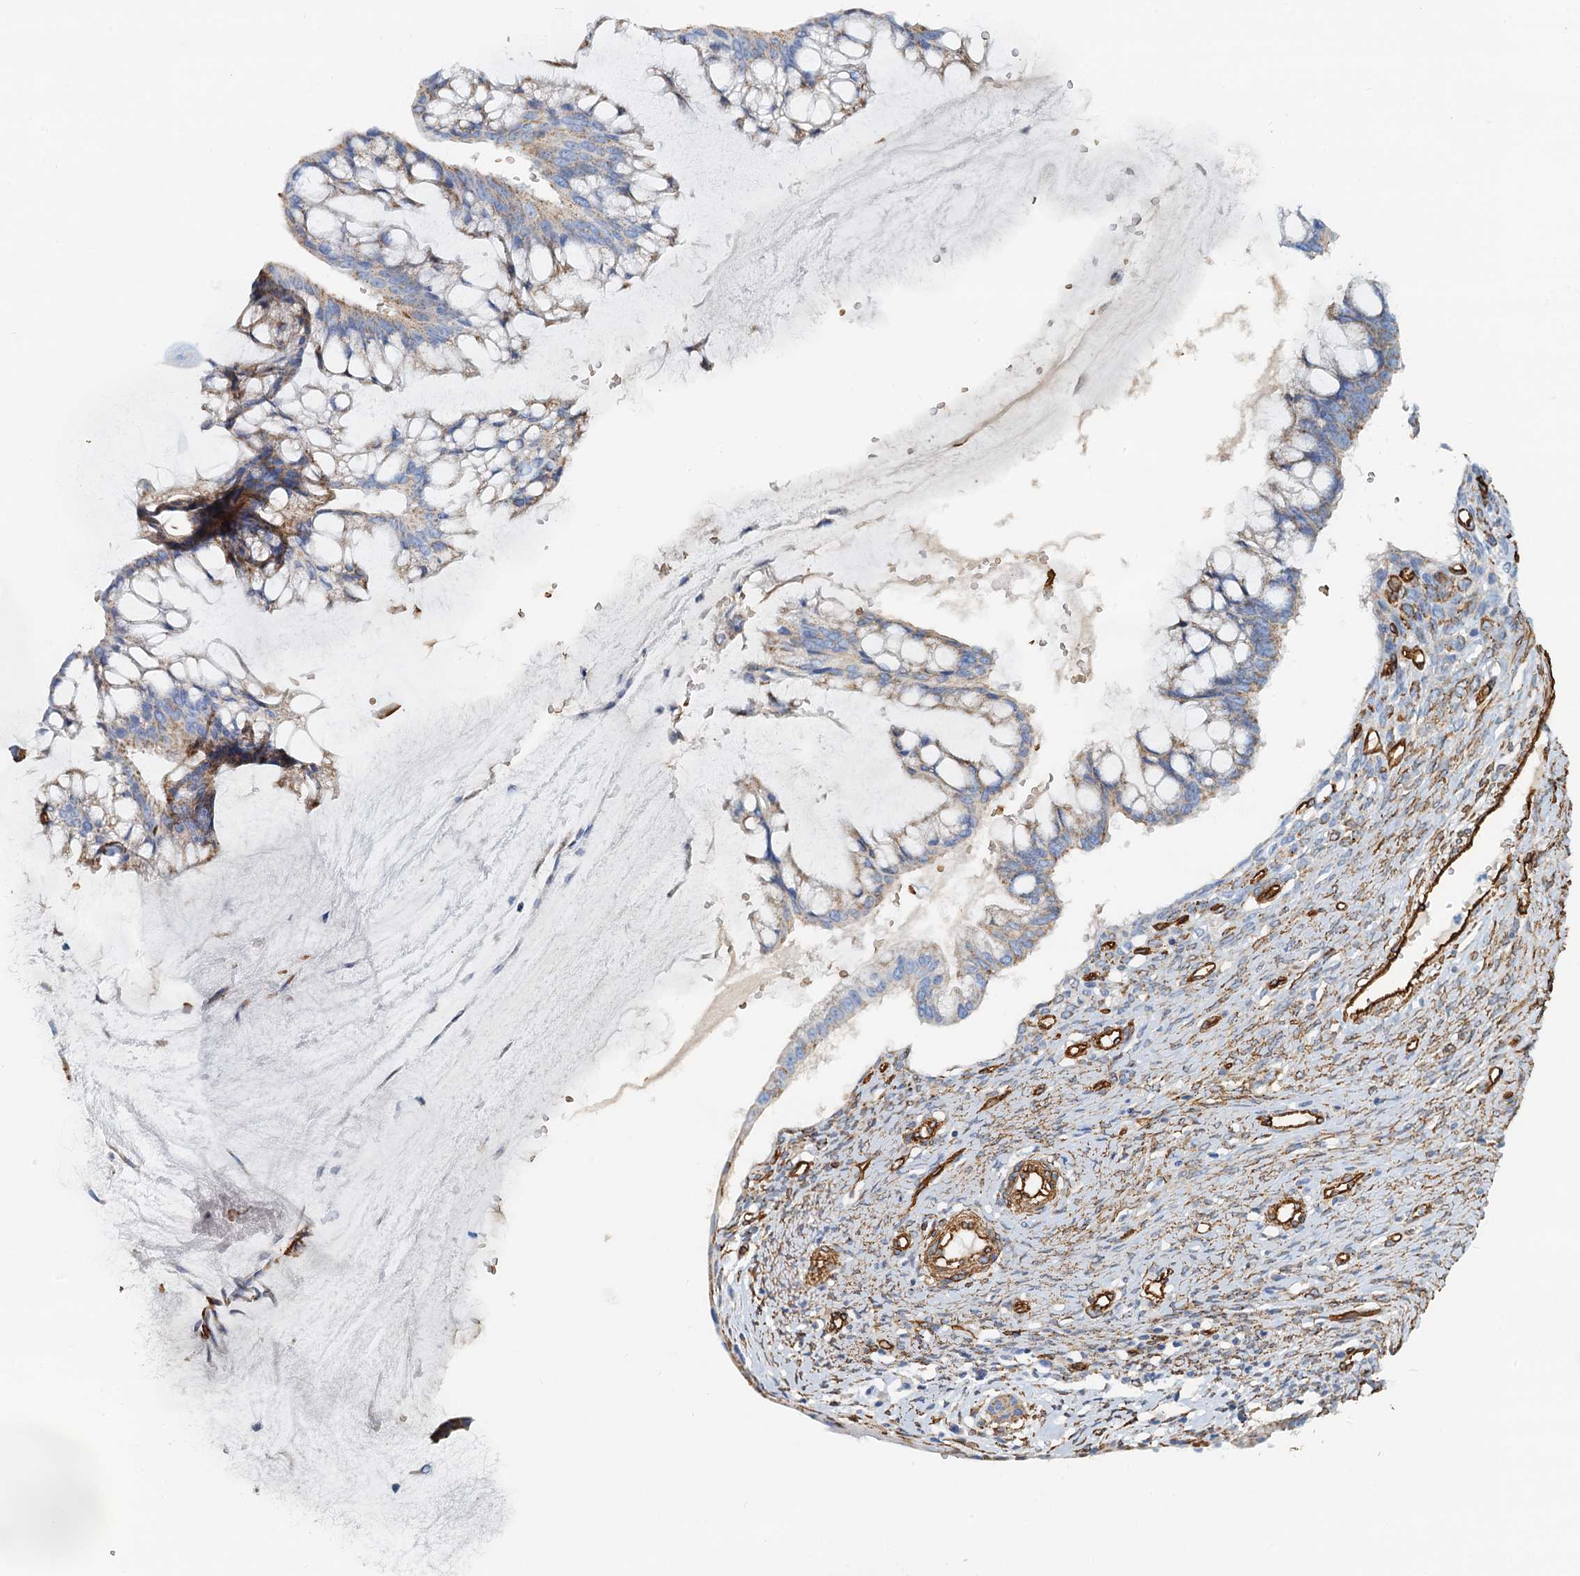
{"staining": {"intensity": "negative", "quantity": "none", "location": "none"}, "tissue": "ovarian cancer", "cell_type": "Tumor cells", "image_type": "cancer", "snomed": [{"axis": "morphology", "description": "Cystadenocarcinoma, mucinous, NOS"}, {"axis": "topography", "description": "Ovary"}], "caption": "This is an immunohistochemistry (IHC) photomicrograph of ovarian cancer (mucinous cystadenocarcinoma). There is no expression in tumor cells.", "gene": "DGKG", "patient": {"sex": "female", "age": 73}}